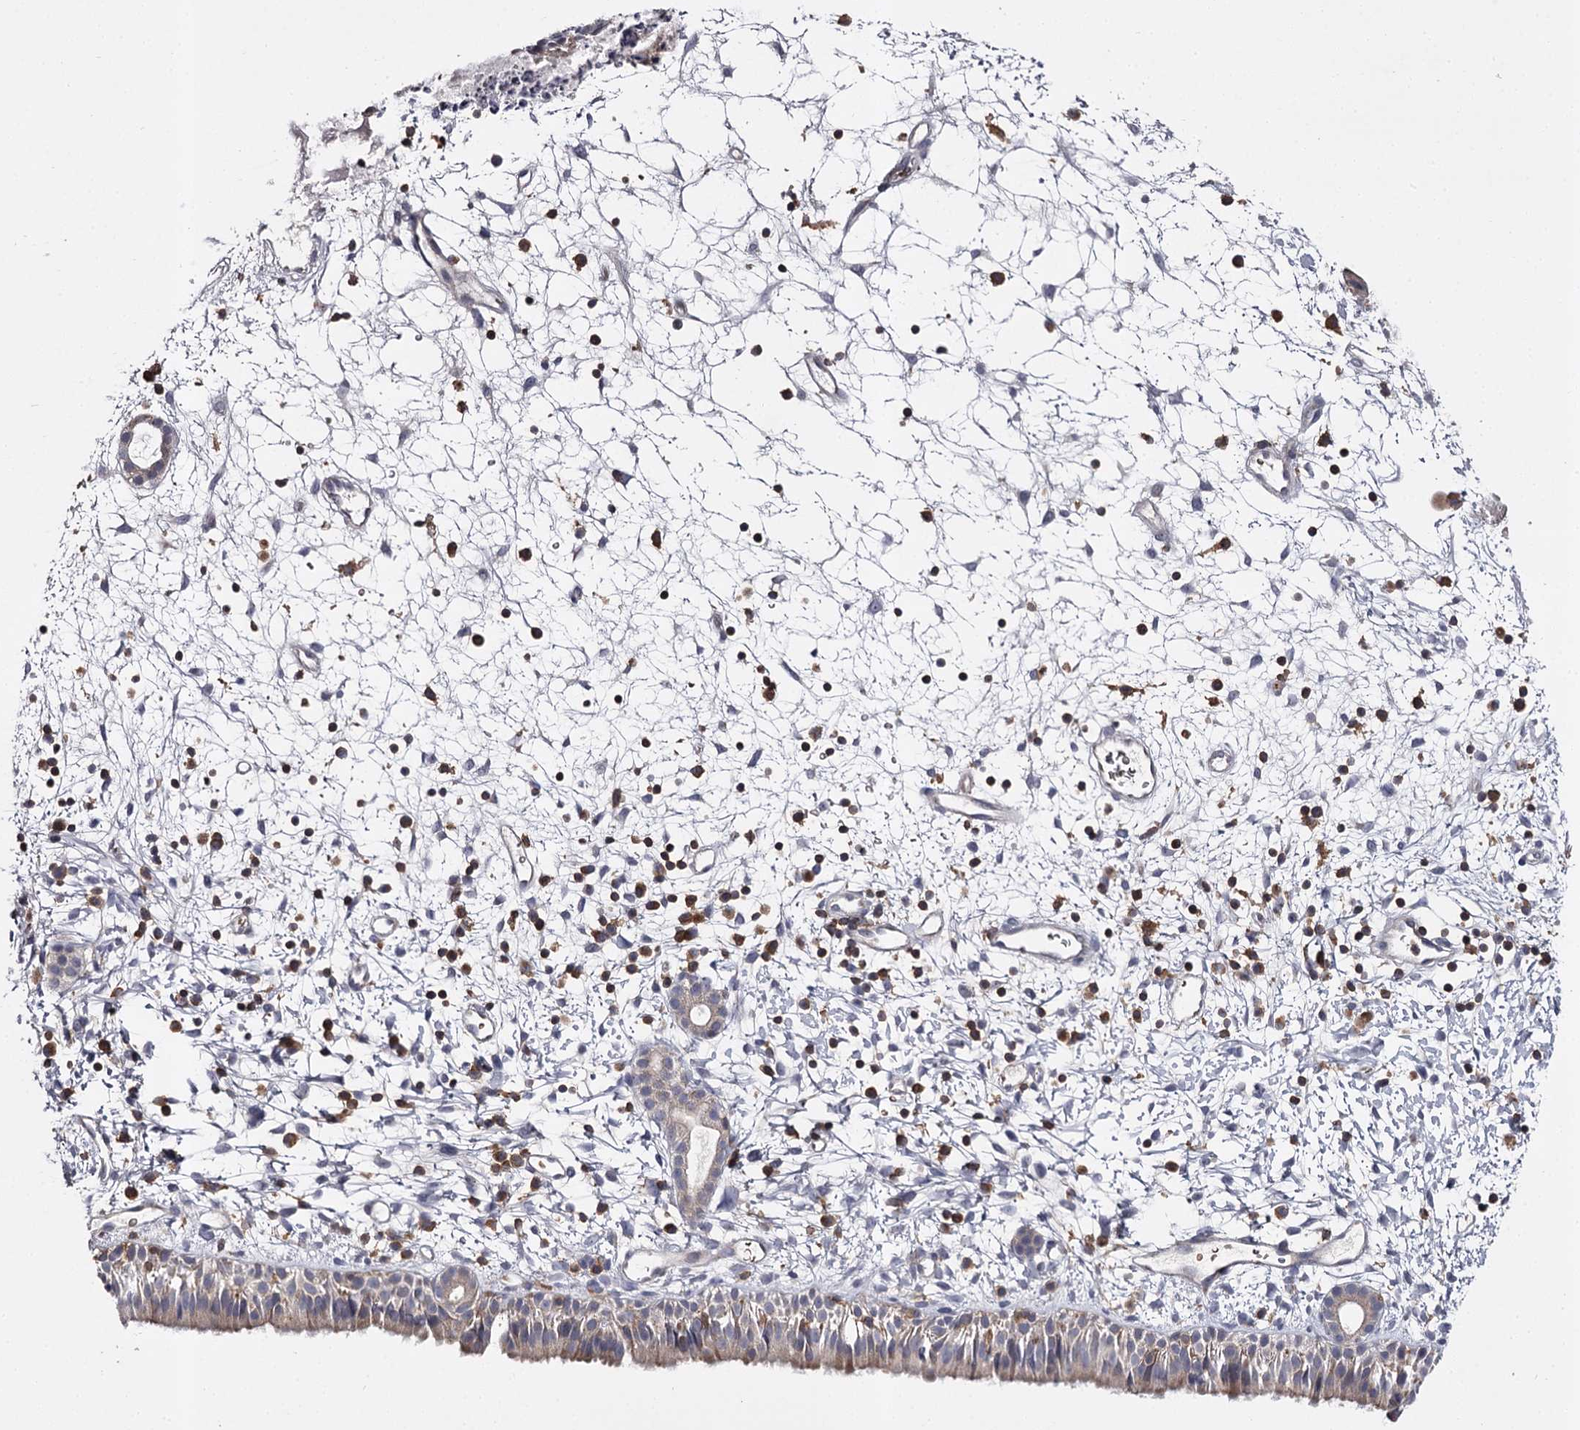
{"staining": {"intensity": "weak", "quantity": "<25%", "location": "cytoplasmic/membranous"}, "tissue": "nasopharynx", "cell_type": "Respiratory epithelial cells", "image_type": "normal", "snomed": [{"axis": "morphology", "description": "Normal tissue, NOS"}, {"axis": "topography", "description": "Nasopharynx"}], "caption": "High magnification brightfield microscopy of benign nasopharynx stained with DAB (brown) and counterstained with hematoxylin (blue): respiratory epithelial cells show no significant expression.", "gene": "RASSF6", "patient": {"sex": "male", "age": 22}}